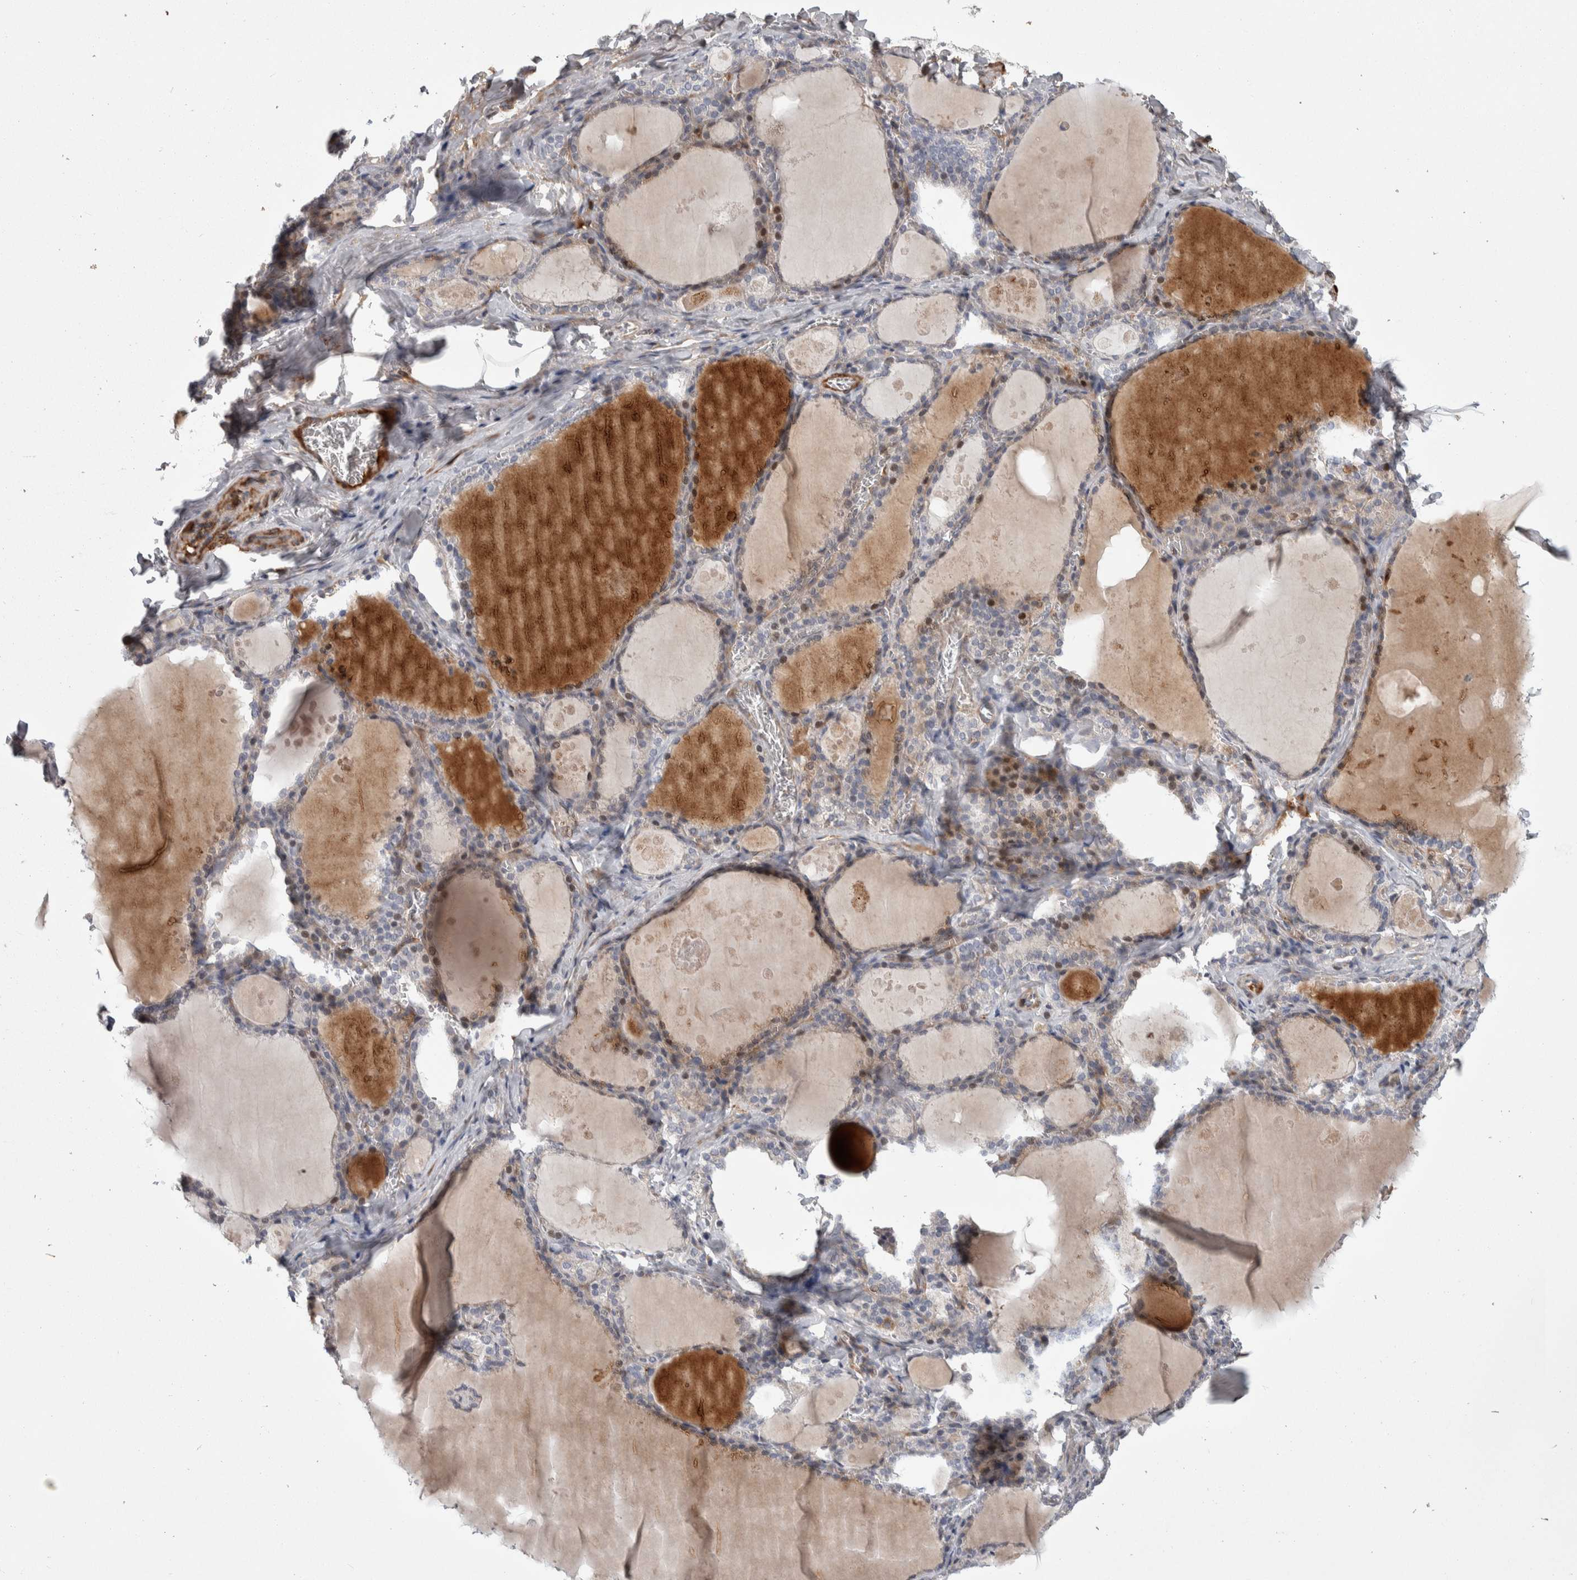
{"staining": {"intensity": "moderate", "quantity": "<25%", "location": "cytoplasmic/membranous,nuclear"}, "tissue": "thyroid gland", "cell_type": "Glandular cells", "image_type": "normal", "snomed": [{"axis": "morphology", "description": "Normal tissue, NOS"}, {"axis": "topography", "description": "Thyroid gland"}], "caption": "A micrograph showing moderate cytoplasmic/membranous,nuclear staining in about <25% of glandular cells in normal thyroid gland, as visualized by brown immunohistochemical staining.", "gene": "PSMG3", "patient": {"sex": "male", "age": 56}}